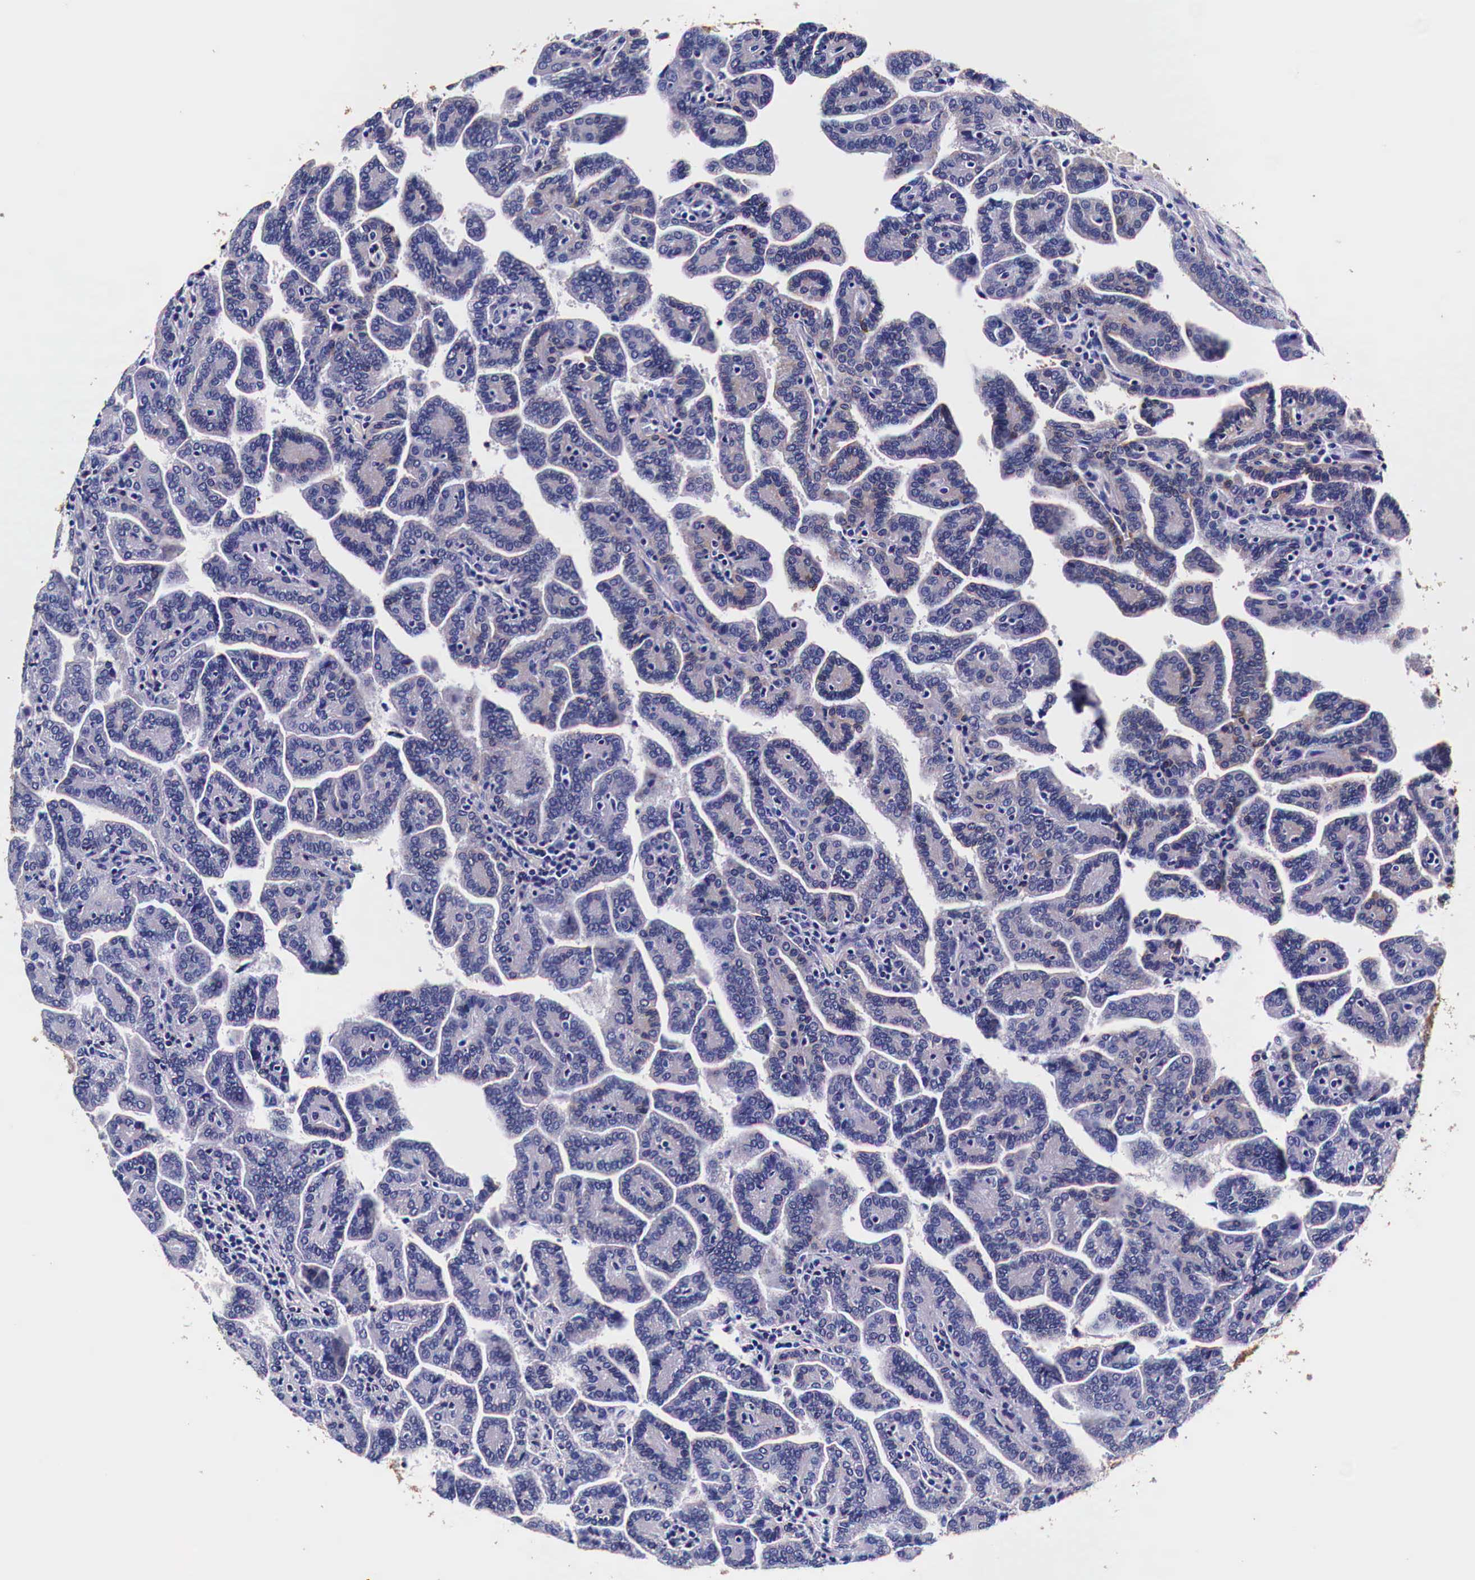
{"staining": {"intensity": "negative", "quantity": "none", "location": "none"}, "tissue": "renal cancer", "cell_type": "Tumor cells", "image_type": "cancer", "snomed": [{"axis": "morphology", "description": "Adenocarcinoma, NOS"}, {"axis": "topography", "description": "Kidney"}], "caption": "Immunohistochemistry (IHC) of adenocarcinoma (renal) shows no staining in tumor cells.", "gene": "HSPB1", "patient": {"sex": "male", "age": 61}}